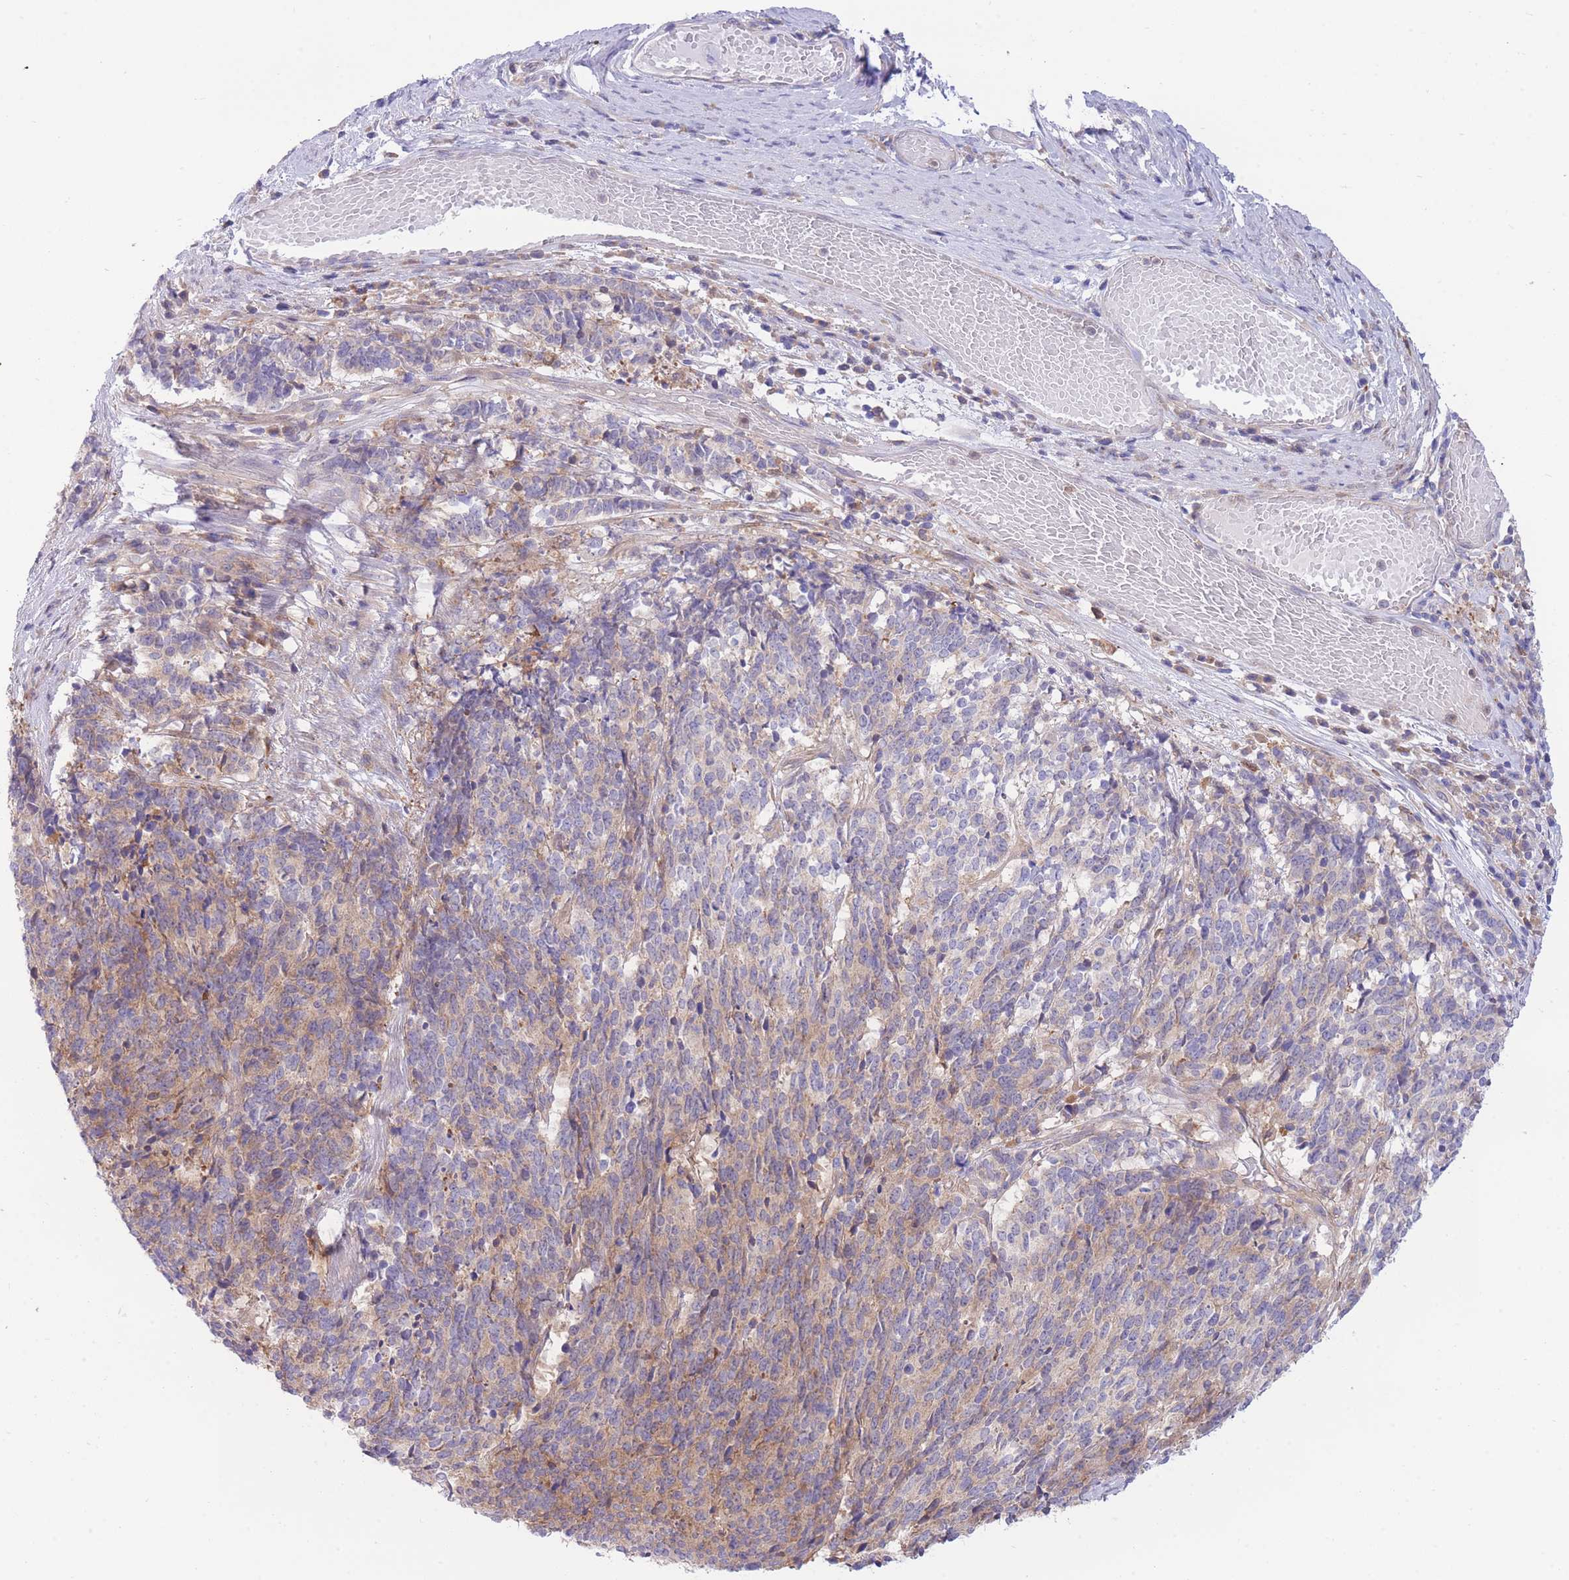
{"staining": {"intensity": "weak", "quantity": "25%-75%", "location": "cytoplasmic/membranous"}, "tissue": "cervical cancer", "cell_type": "Tumor cells", "image_type": "cancer", "snomed": [{"axis": "morphology", "description": "Squamous cell carcinoma, NOS"}, {"axis": "topography", "description": "Cervix"}], "caption": "Tumor cells reveal low levels of weak cytoplasmic/membranous staining in about 25%-75% of cells in human cervical cancer. (Brightfield microscopy of DAB IHC at high magnification).", "gene": "NAMPT", "patient": {"sex": "female", "age": 29}}